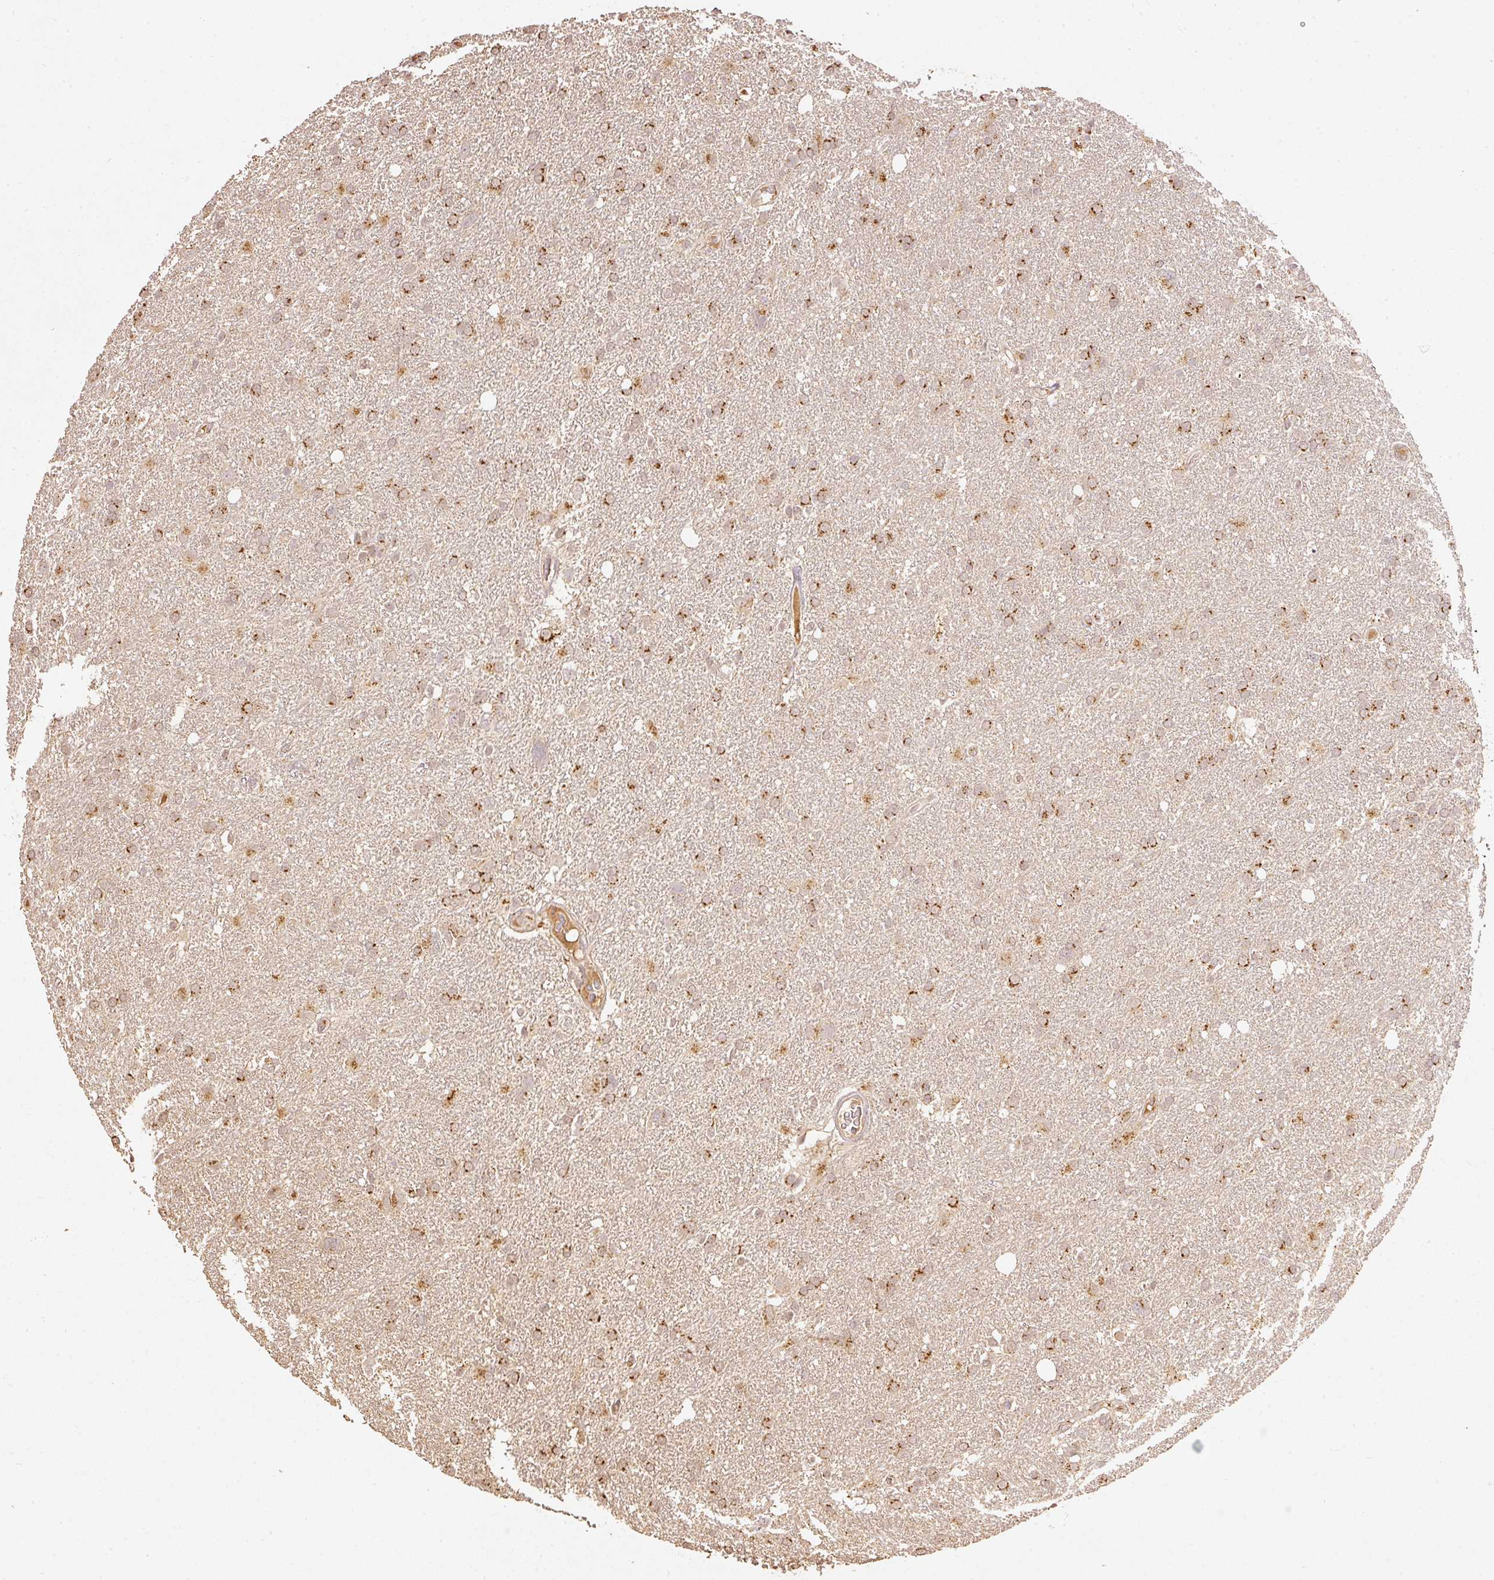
{"staining": {"intensity": "moderate", "quantity": ">75%", "location": "cytoplasmic/membranous"}, "tissue": "glioma", "cell_type": "Tumor cells", "image_type": "cancer", "snomed": [{"axis": "morphology", "description": "Glioma, malignant, High grade"}, {"axis": "topography", "description": "Brain"}], "caption": "IHC (DAB) staining of human malignant high-grade glioma exhibits moderate cytoplasmic/membranous protein staining in approximately >75% of tumor cells.", "gene": "FUT8", "patient": {"sex": "male", "age": 61}}